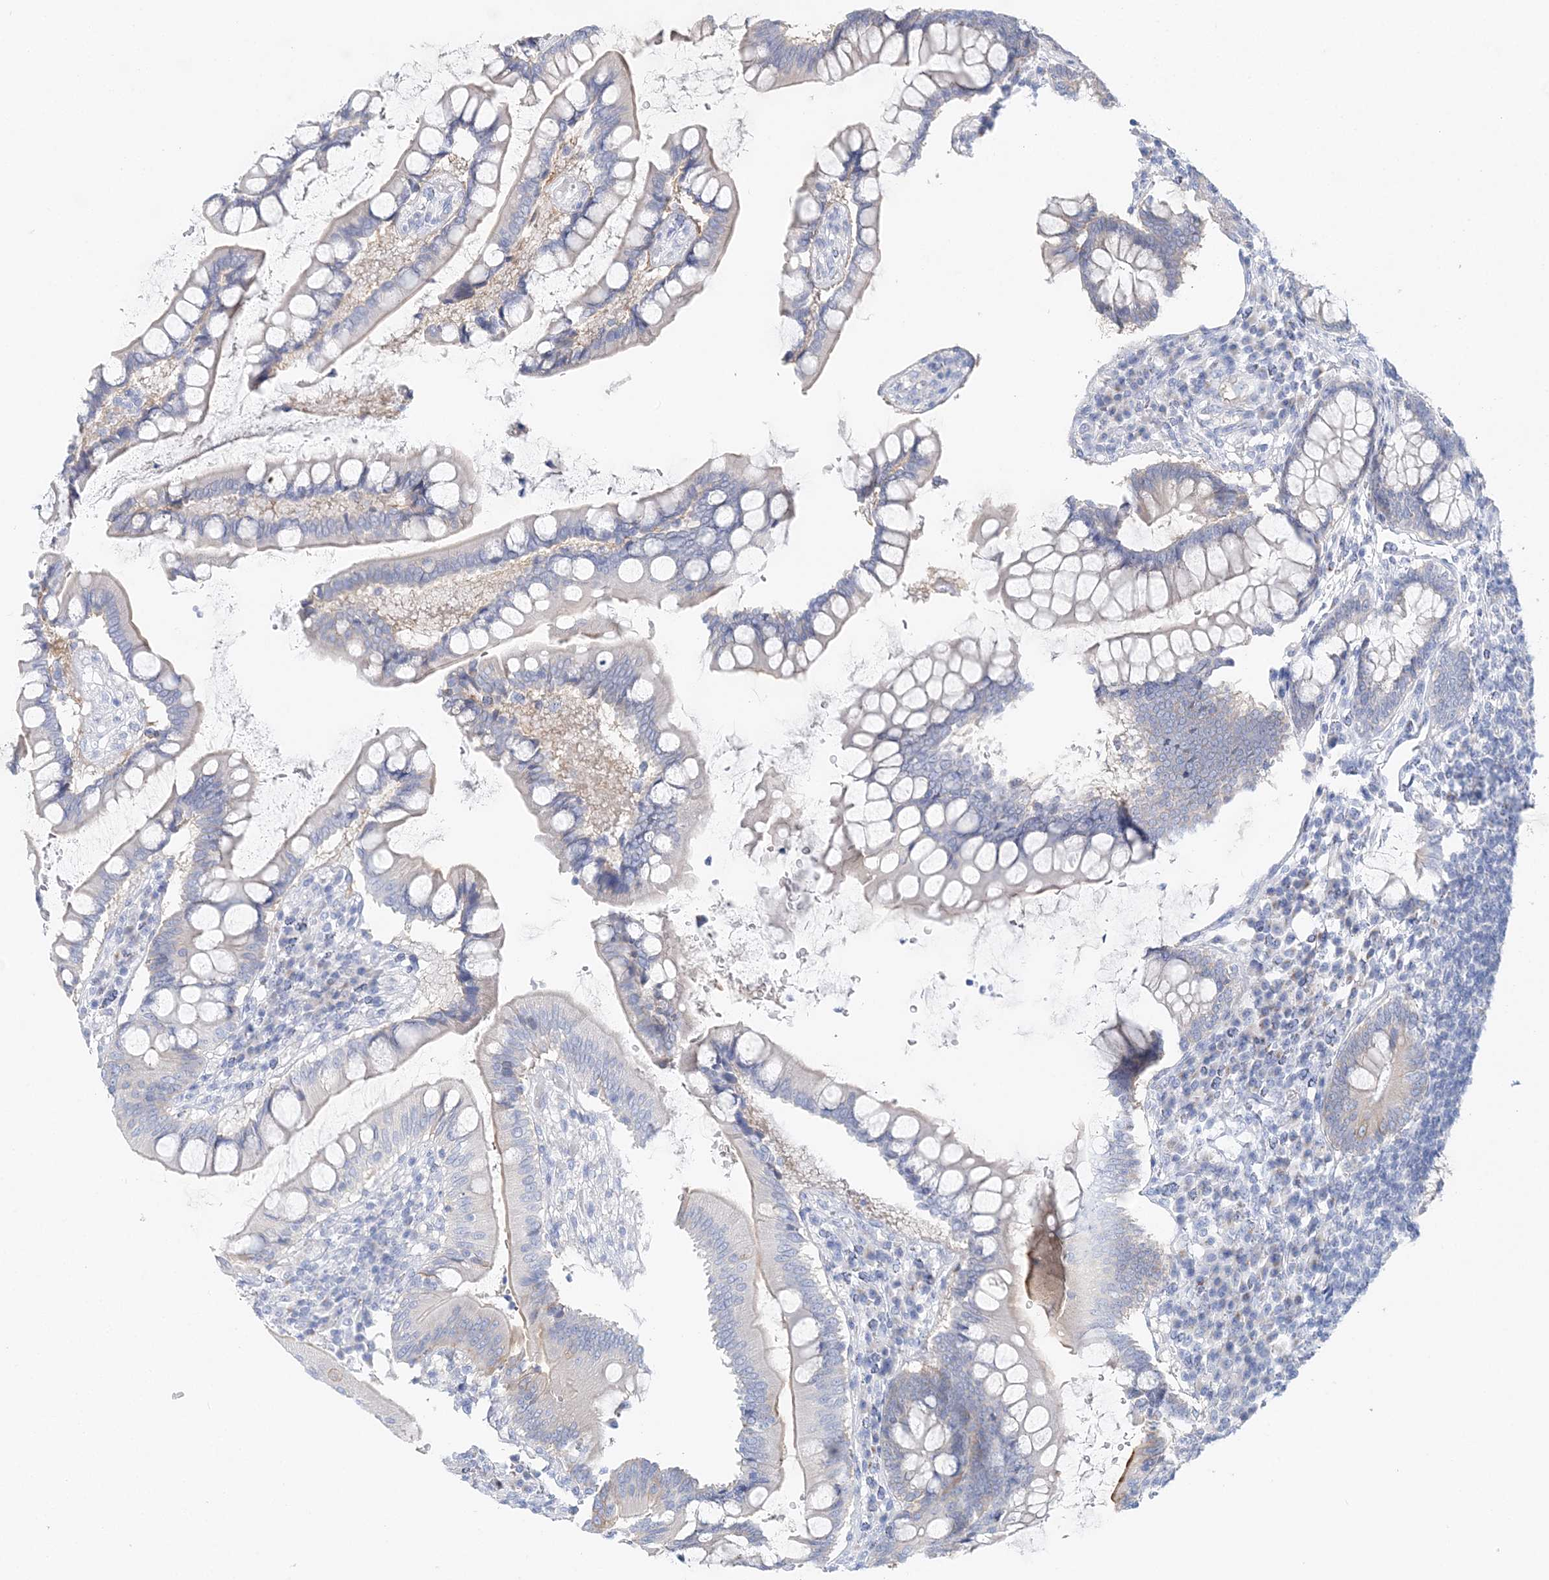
{"staining": {"intensity": "negative", "quantity": "none", "location": "none"}, "tissue": "colon", "cell_type": "Endothelial cells", "image_type": "normal", "snomed": [{"axis": "morphology", "description": "Normal tissue, NOS"}, {"axis": "topography", "description": "Colon"}], "caption": "Immunohistochemistry histopathology image of unremarkable colon: human colon stained with DAB displays no significant protein staining in endothelial cells.", "gene": "SLC5A6", "patient": {"sex": "female", "age": 79}}